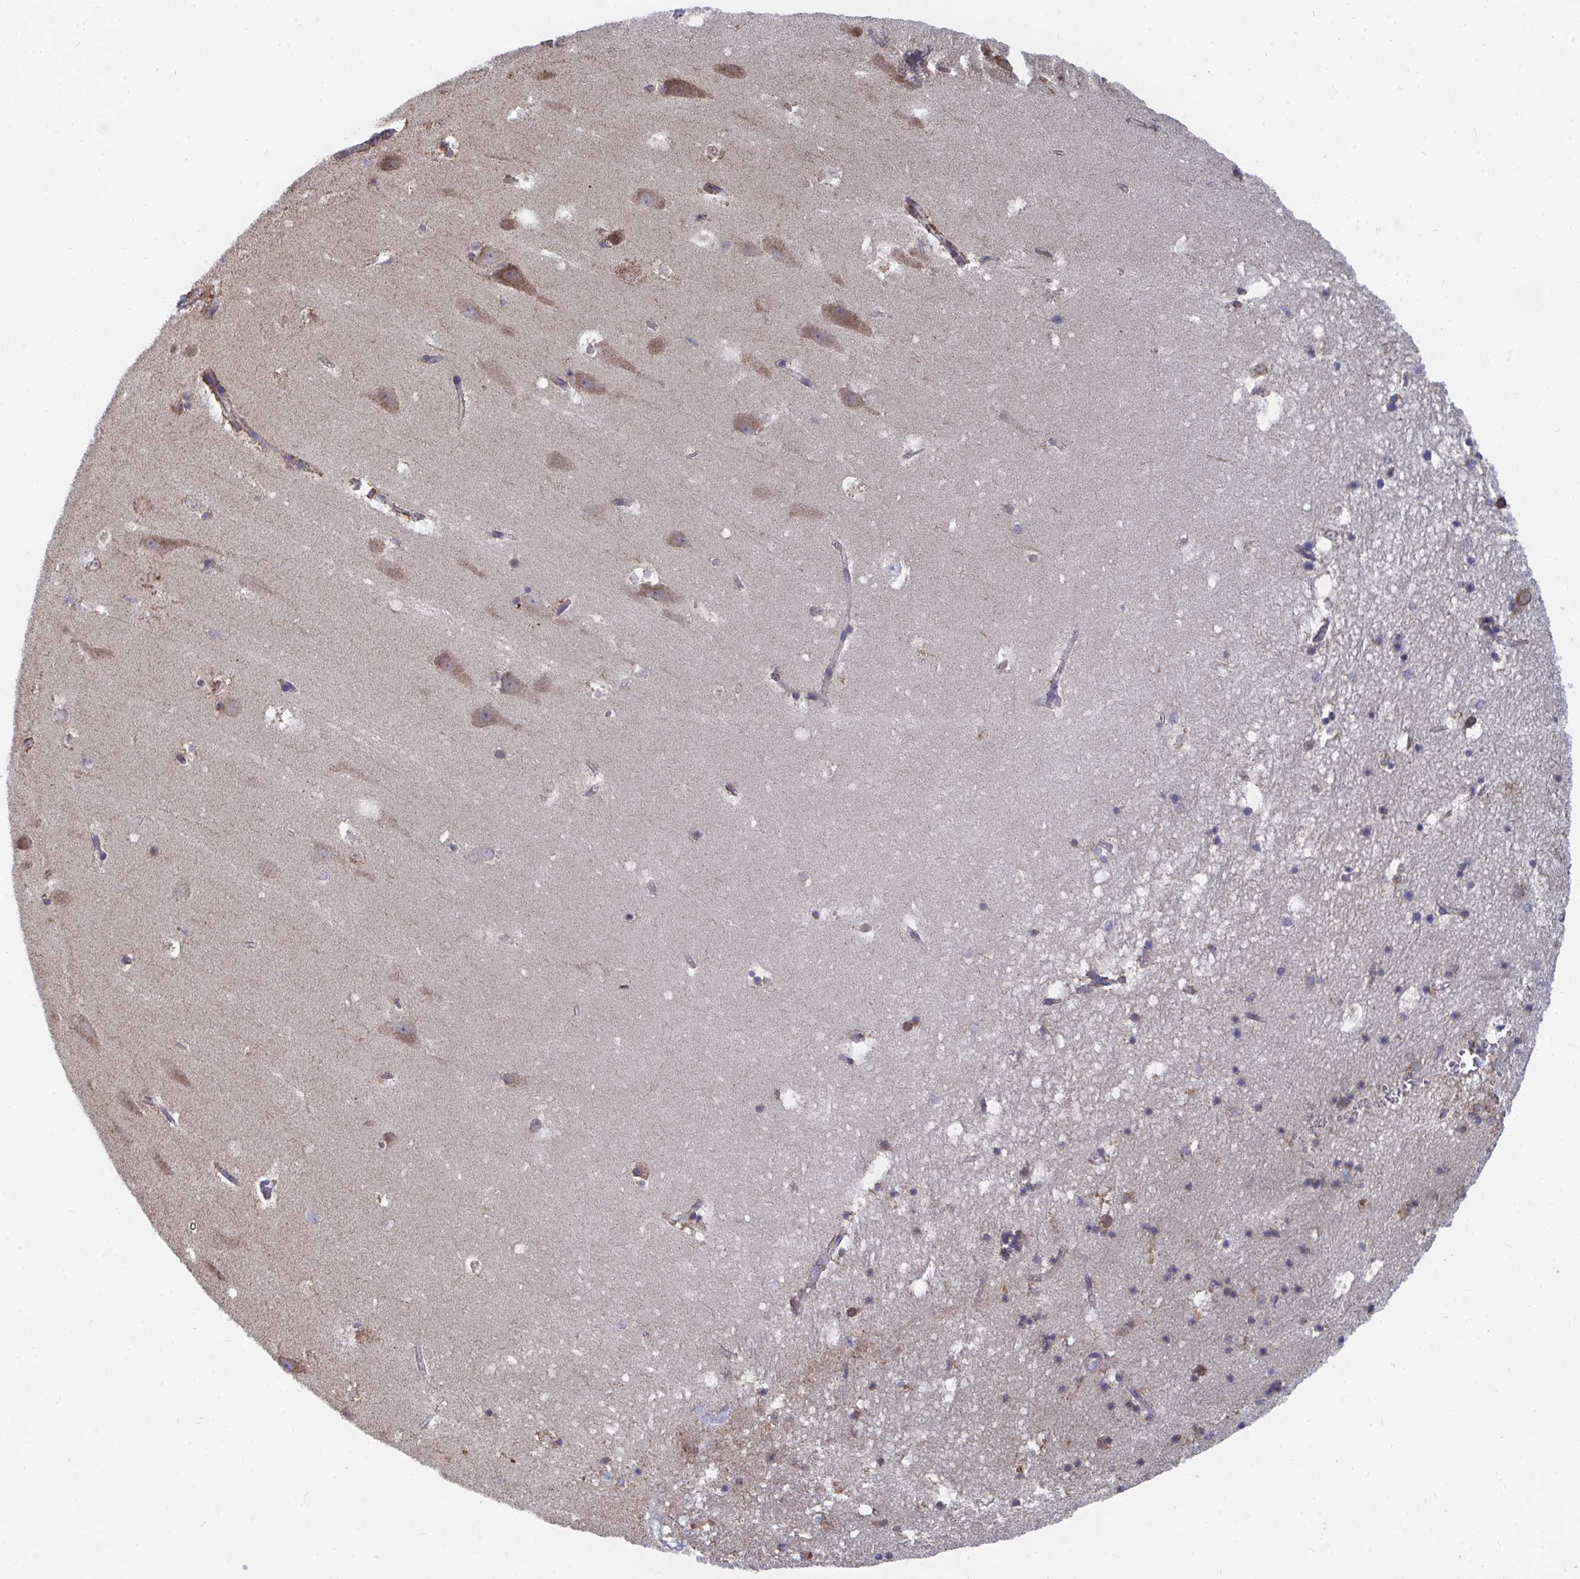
{"staining": {"intensity": "weak", "quantity": "<25%", "location": "cytoplasmic/membranous"}, "tissue": "hippocampus", "cell_type": "Glial cells", "image_type": "normal", "snomed": [{"axis": "morphology", "description": "Normal tissue, NOS"}, {"axis": "topography", "description": "Hippocampus"}], "caption": "A high-resolution micrograph shows immunohistochemistry staining of benign hippocampus, which reveals no significant expression in glial cells.", "gene": "ELAVL1", "patient": {"sex": "male", "age": 58}}